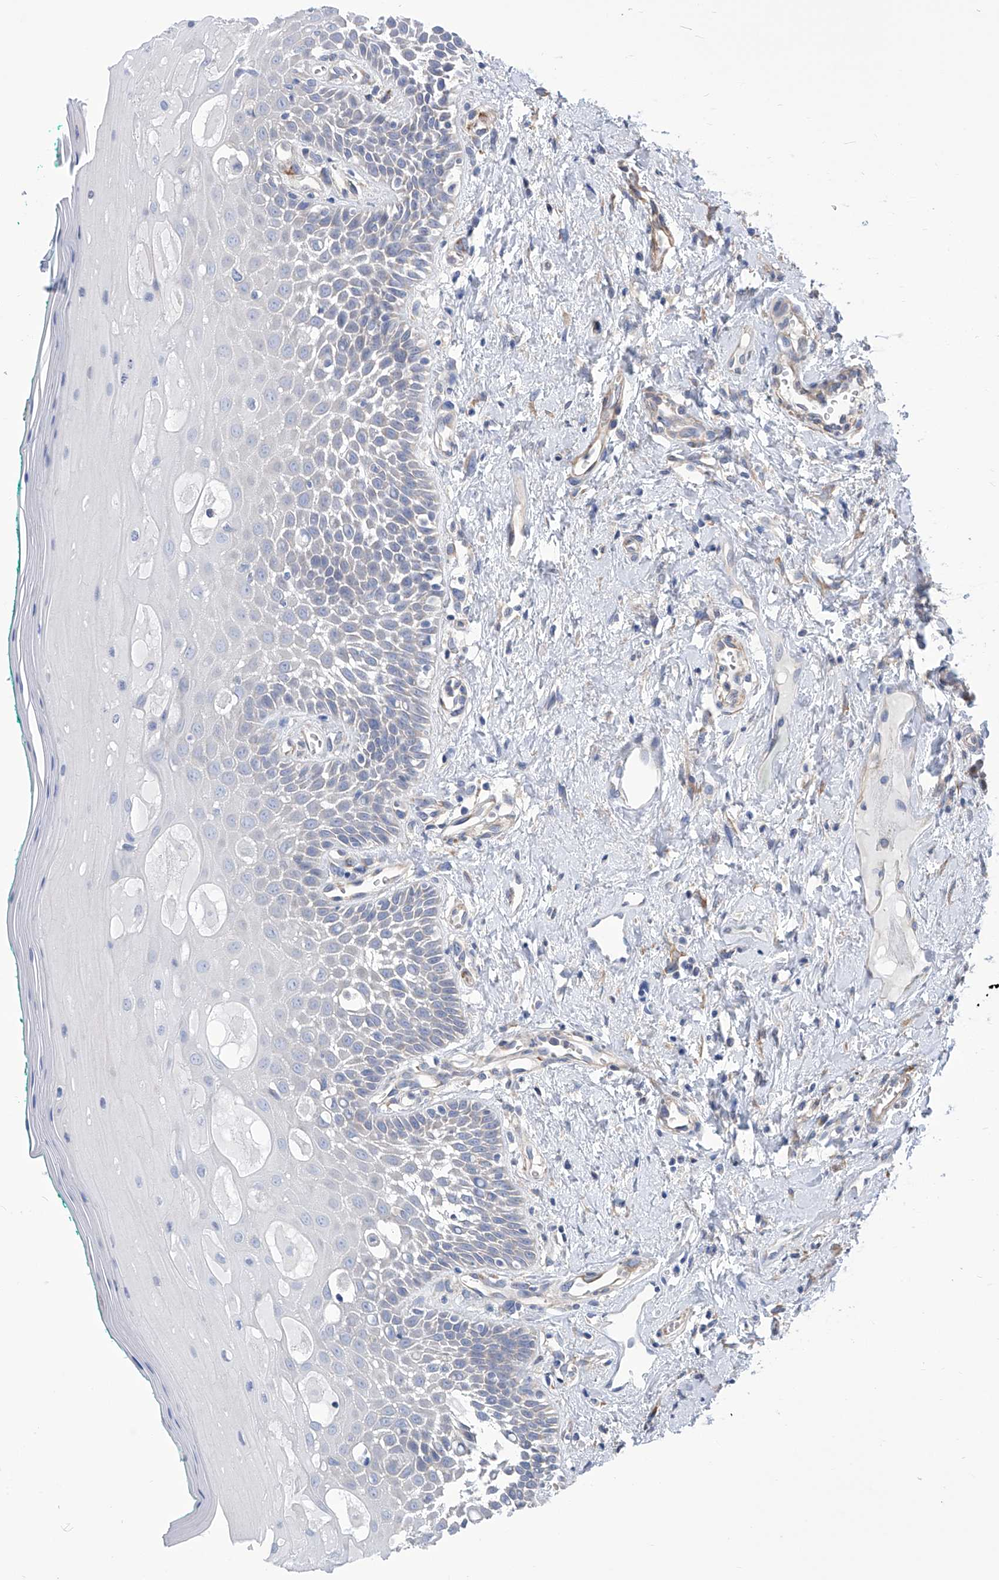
{"staining": {"intensity": "negative", "quantity": "none", "location": "none"}, "tissue": "oral mucosa", "cell_type": "Squamous epithelial cells", "image_type": "normal", "snomed": [{"axis": "morphology", "description": "Normal tissue, NOS"}, {"axis": "topography", "description": "Oral tissue"}], "caption": "Squamous epithelial cells are negative for protein expression in normal human oral mucosa. The staining was performed using DAB to visualize the protein expression in brown, while the nuclei were stained in blue with hematoxylin (Magnification: 20x).", "gene": "SMS", "patient": {"sex": "female", "age": 70}}